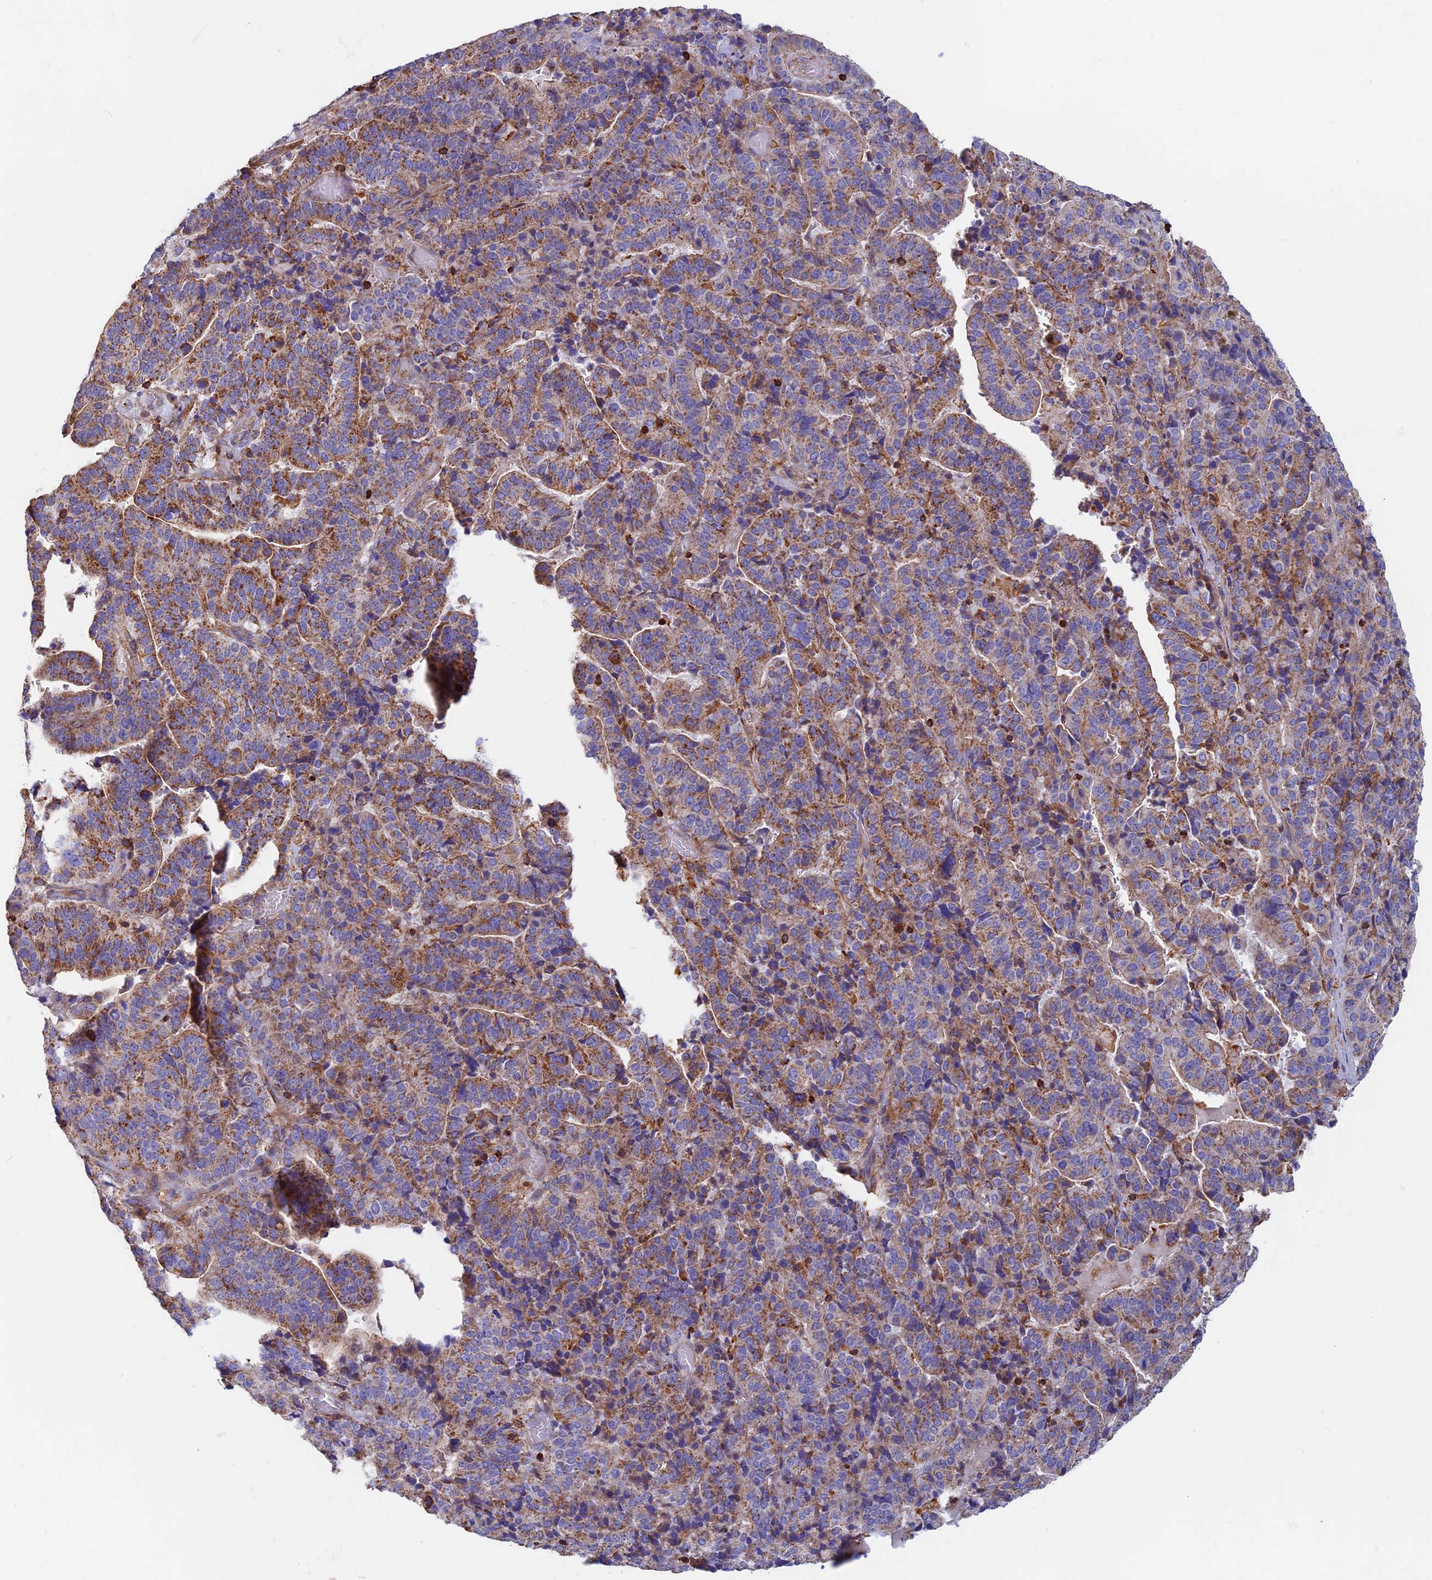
{"staining": {"intensity": "moderate", "quantity": "25%-75%", "location": "cytoplasmic/membranous"}, "tissue": "stomach cancer", "cell_type": "Tumor cells", "image_type": "cancer", "snomed": [{"axis": "morphology", "description": "Adenocarcinoma, NOS"}, {"axis": "topography", "description": "Stomach"}], "caption": "High-magnification brightfield microscopy of stomach adenocarcinoma stained with DAB (brown) and counterstained with hematoxylin (blue). tumor cells exhibit moderate cytoplasmic/membranous staining is appreciated in approximately25%-75% of cells.", "gene": "HSD17B8", "patient": {"sex": "male", "age": 48}}